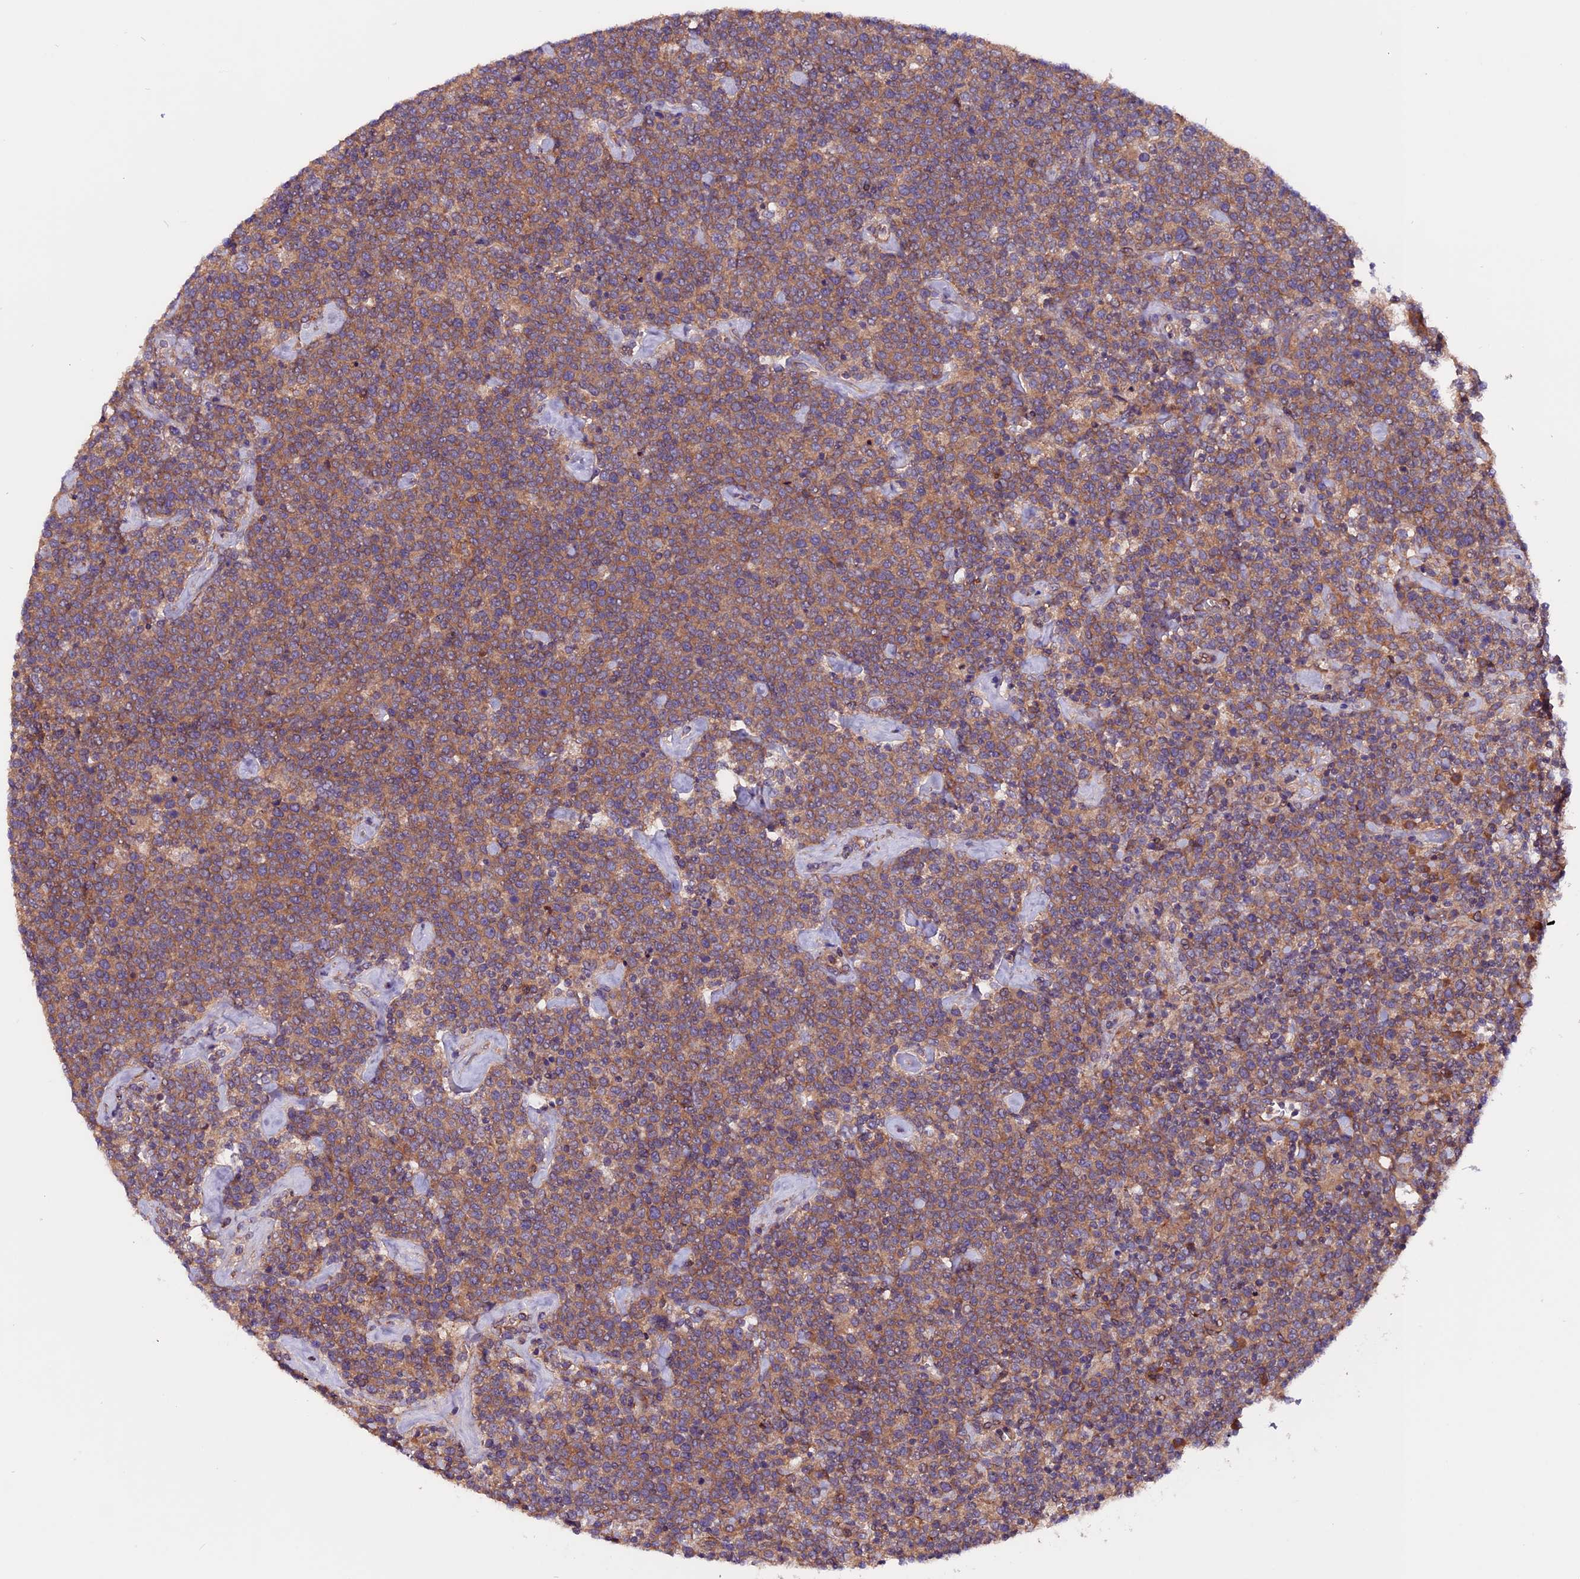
{"staining": {"intensity": "moderate", "quantity": ">75%", "location": "cytoplasmic/membranous"}, "tissue": "lymphoma", "cell_type": "Tumor cells", "image_type": "cancer", "snomed": [{"axis": "morphology", "description": "Malignant lymphoma, non-Hodgkin's type, High grade"}, {"axis": "topography", "description": "Lymph node"}], "caption": "Immunohistochemical staining of human high-grade malignant lymphoma, non-Hodgkin's type reveals moderate cytoplasmic/membranous protein staining in approximately >75% of tumor cells.", "gene": "ZNF598", "patient": {"sex": "male", "age": 61}}